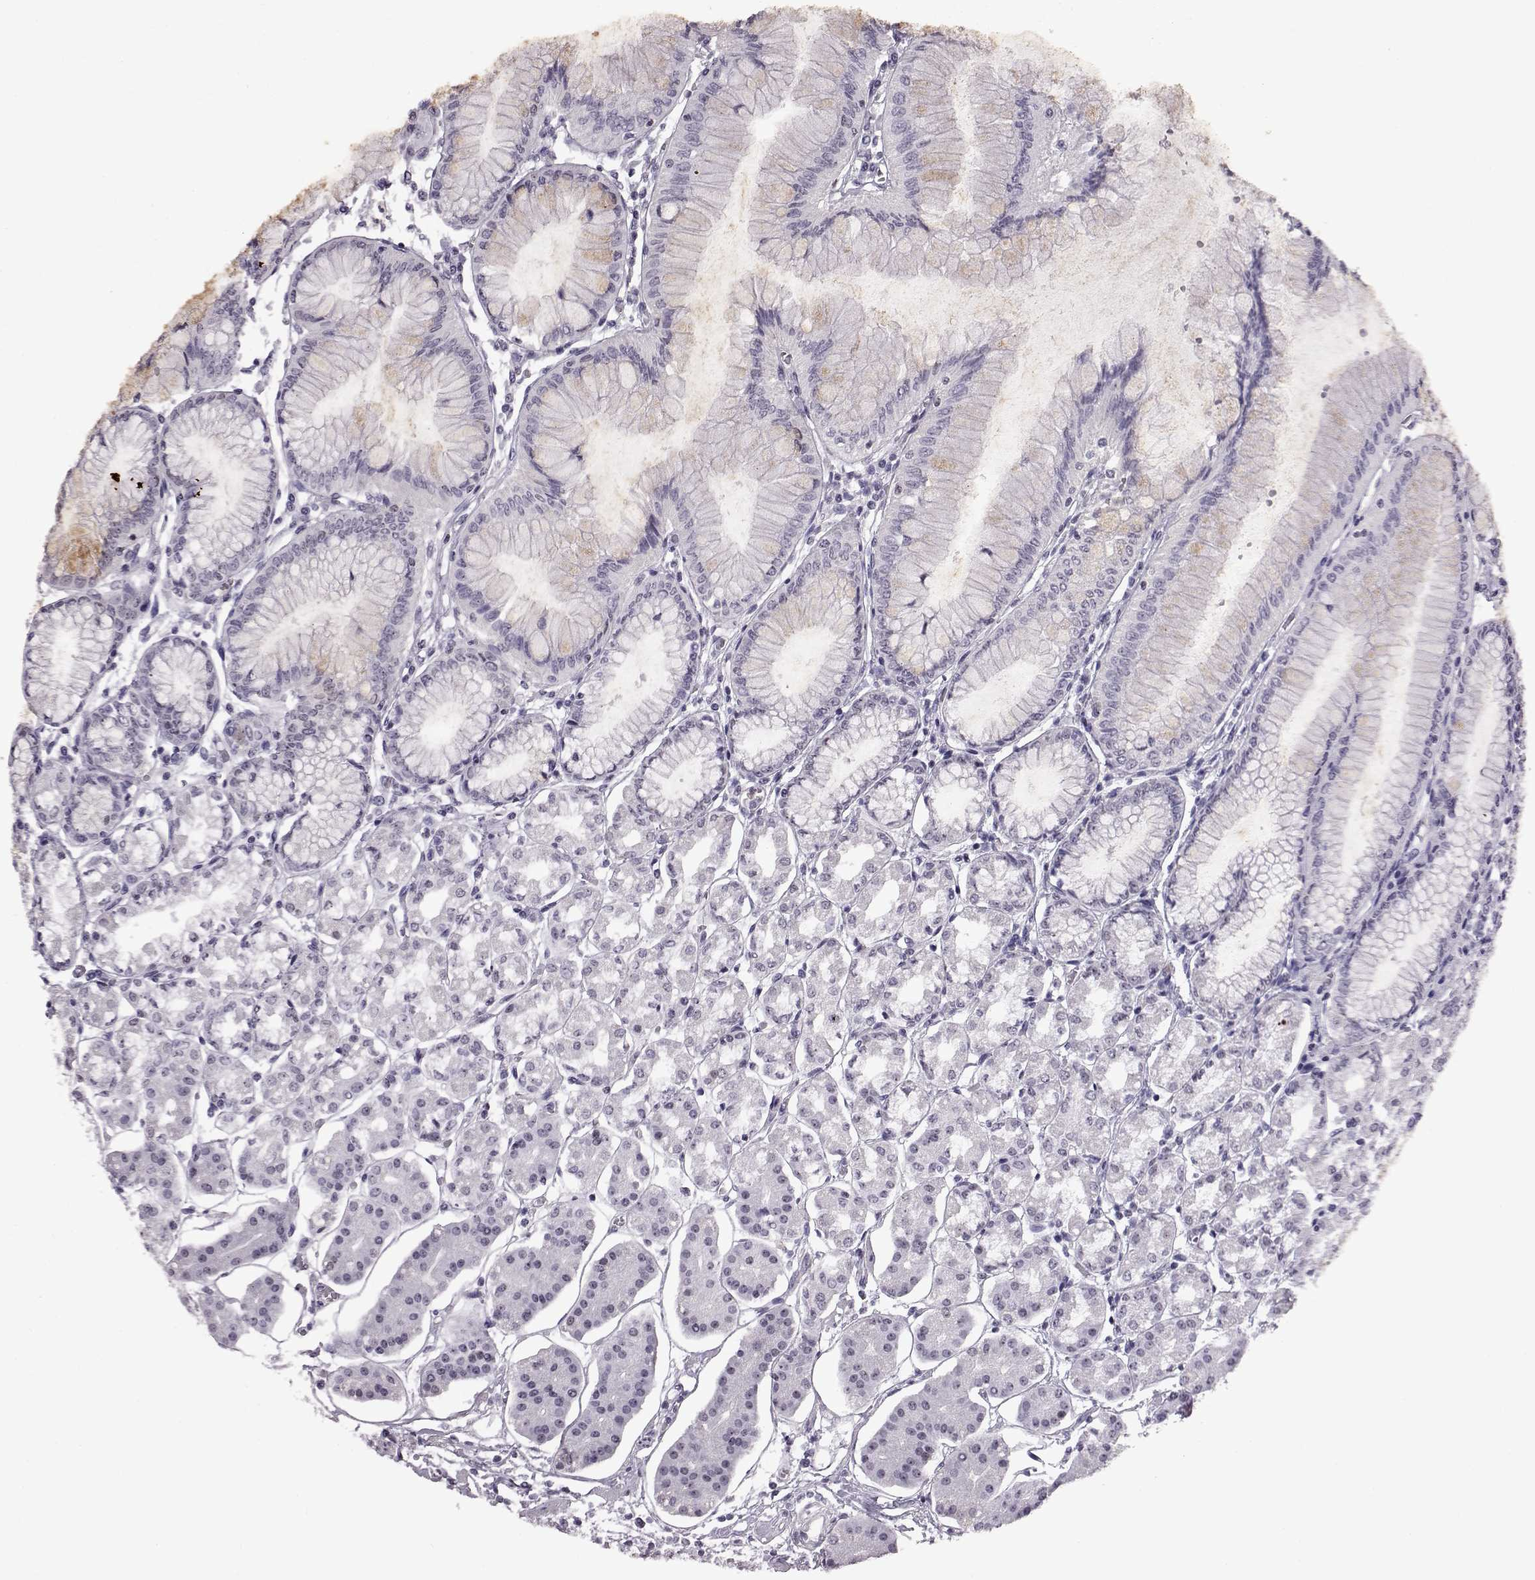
{"staining": {"intensity": "negative", "quantity": "none", "location": "none"}, "tissue": "stomach", "cell_type": "Glandular cells", "image_type": "normal", "snomed": [{"axis": "morphology", "description": "Normal tissue, NOS"}, {"axis": "topography", "description": "Skeletal muscle"}, {"axis": "topography", "description": "Stomach"}], "caption": "The micrograph reveals no significant expression in glandular cells of stomach.", "gene": "ADGRG2", "patient": {"sex": "female", "age": 57}}